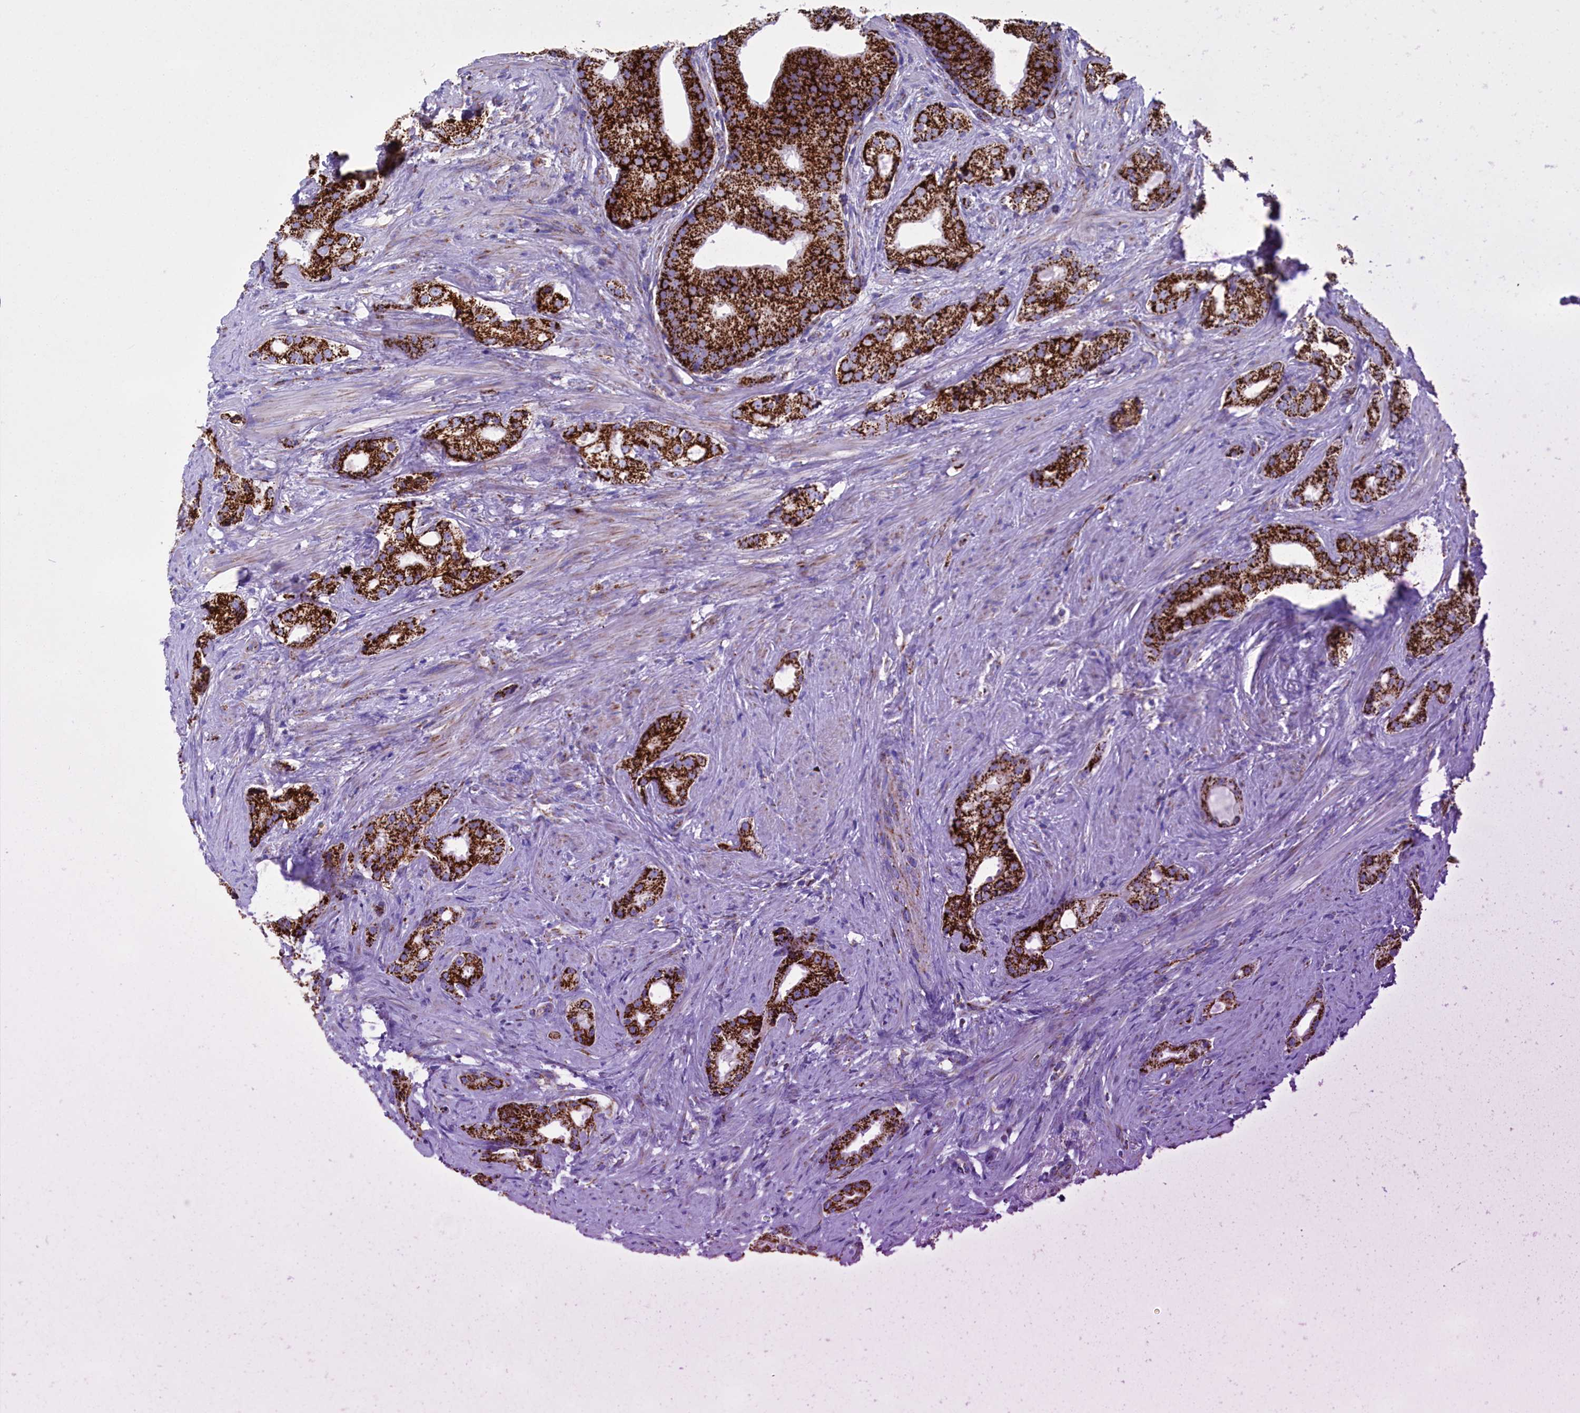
{"staining": {"intensity": "strong", "quantity": ">75%", "location": "cytoplasmic/membranous"}, "tissue": "prostate cancer", "cell_type": "Tumor cells", "image_type": "cancer", "snomed": [{"axis": "morphology", "description": "Adenocarcinoma, Low grade"}, {"axis": "topography", "description": "Prostate"}], "caption": "This is an image of IHC staining of prostate cancer, which shows strong staining in the cytoplasmic/membranous of tumor cells.", "gene": "MMAB", "patient": {"sex": "male", "age": 71}}